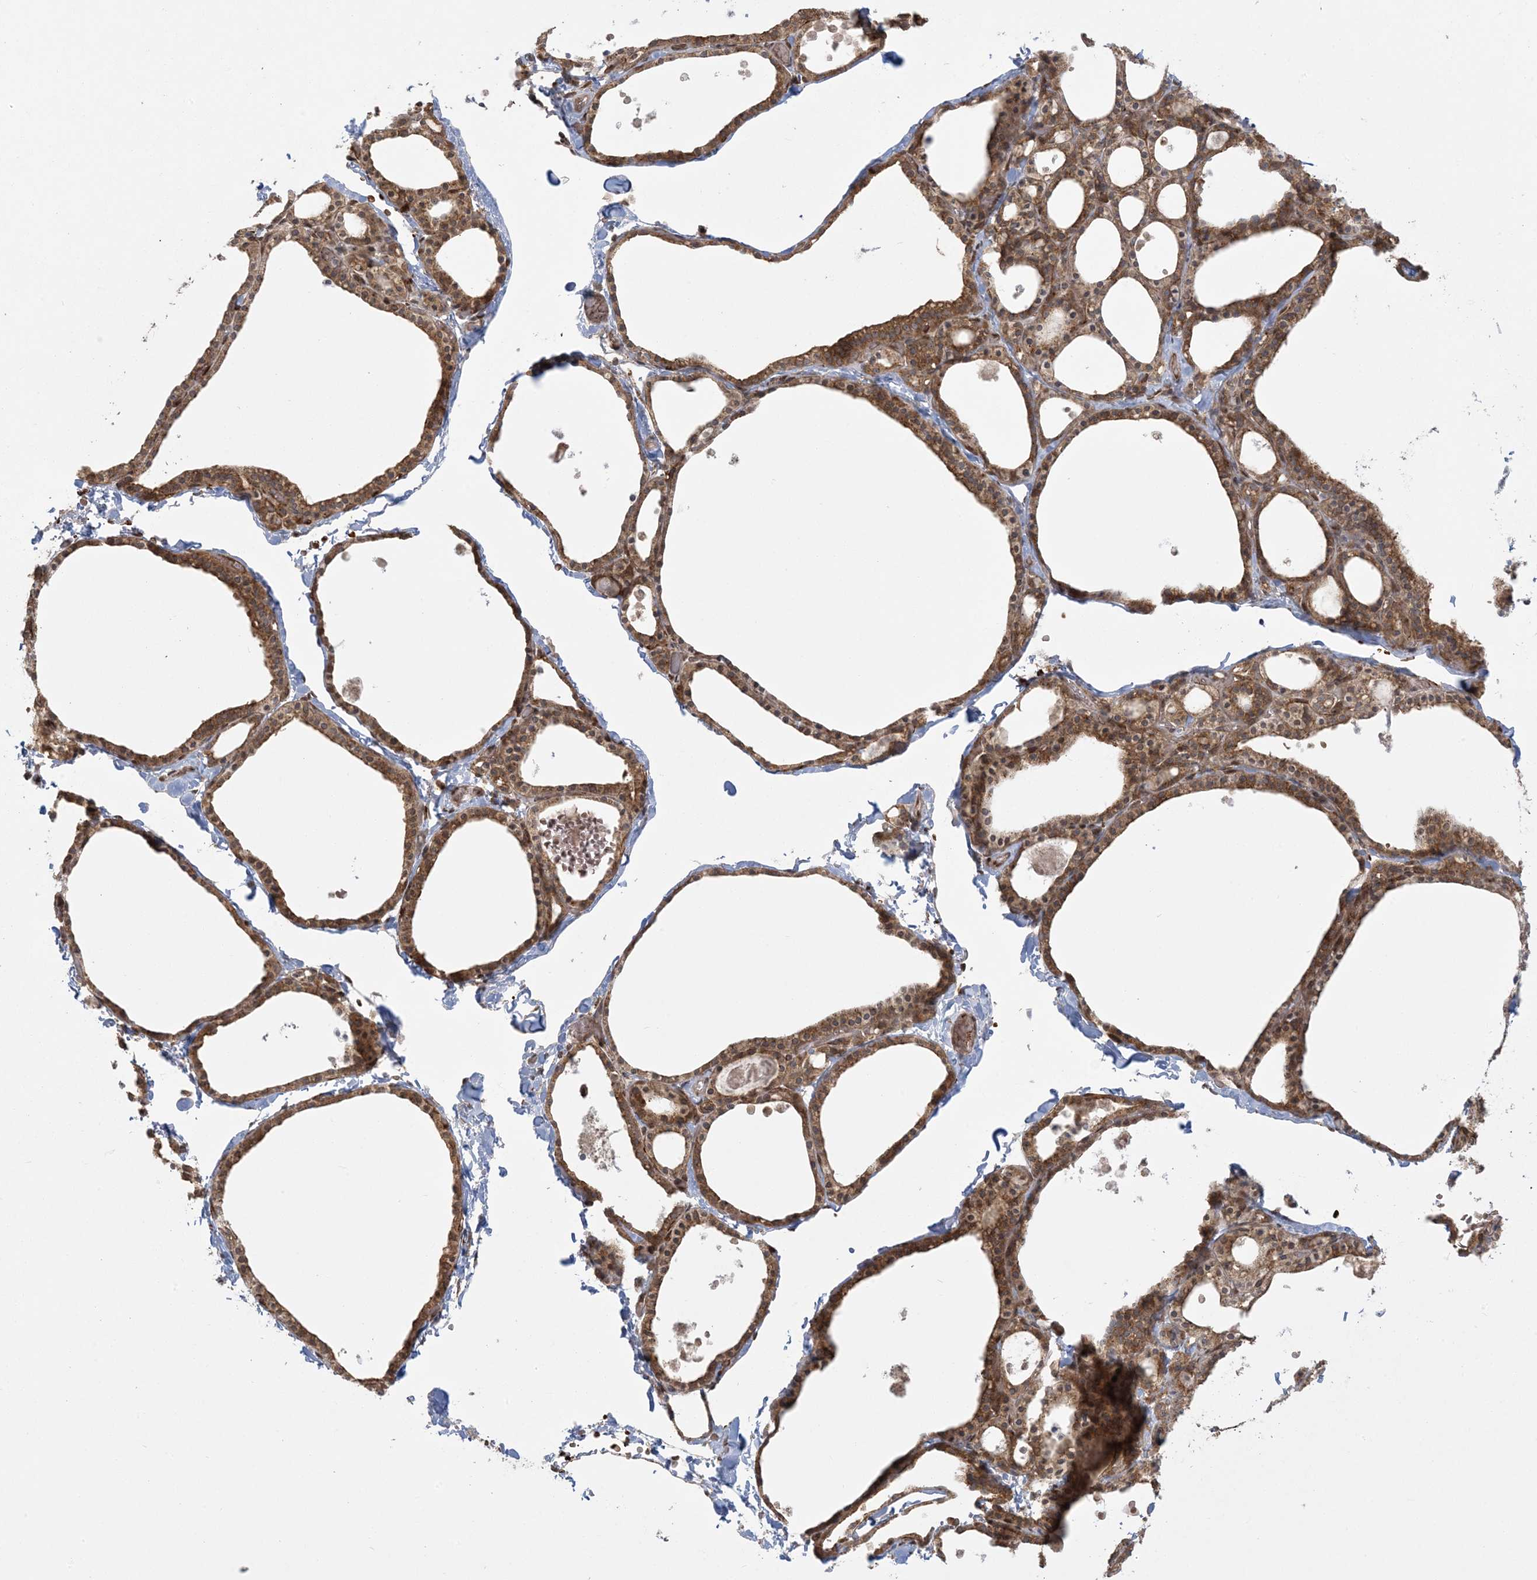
{"staining": {"intensity": "moderate", "quantity": ">75%", "location": "cytoplasmic/membranous"}, "tissue": "thyroid gland", "cell_type": "Glandular cells", "image_type": "normal", "snomed": [{"axis": "morphology", "description": "Normal tissue, NOS"}, {"axis": "topography", "description": "Thyroid gland"}], "caption": "This micrograph demonstrates immunohistochemistry staining of normal thyroid gland, with medium moderate cytoplasmic/membranous expression in approximately >75% of glandular cells.", "gene": "ABCF3", "patient": {"sex": "male", "age": 56}}